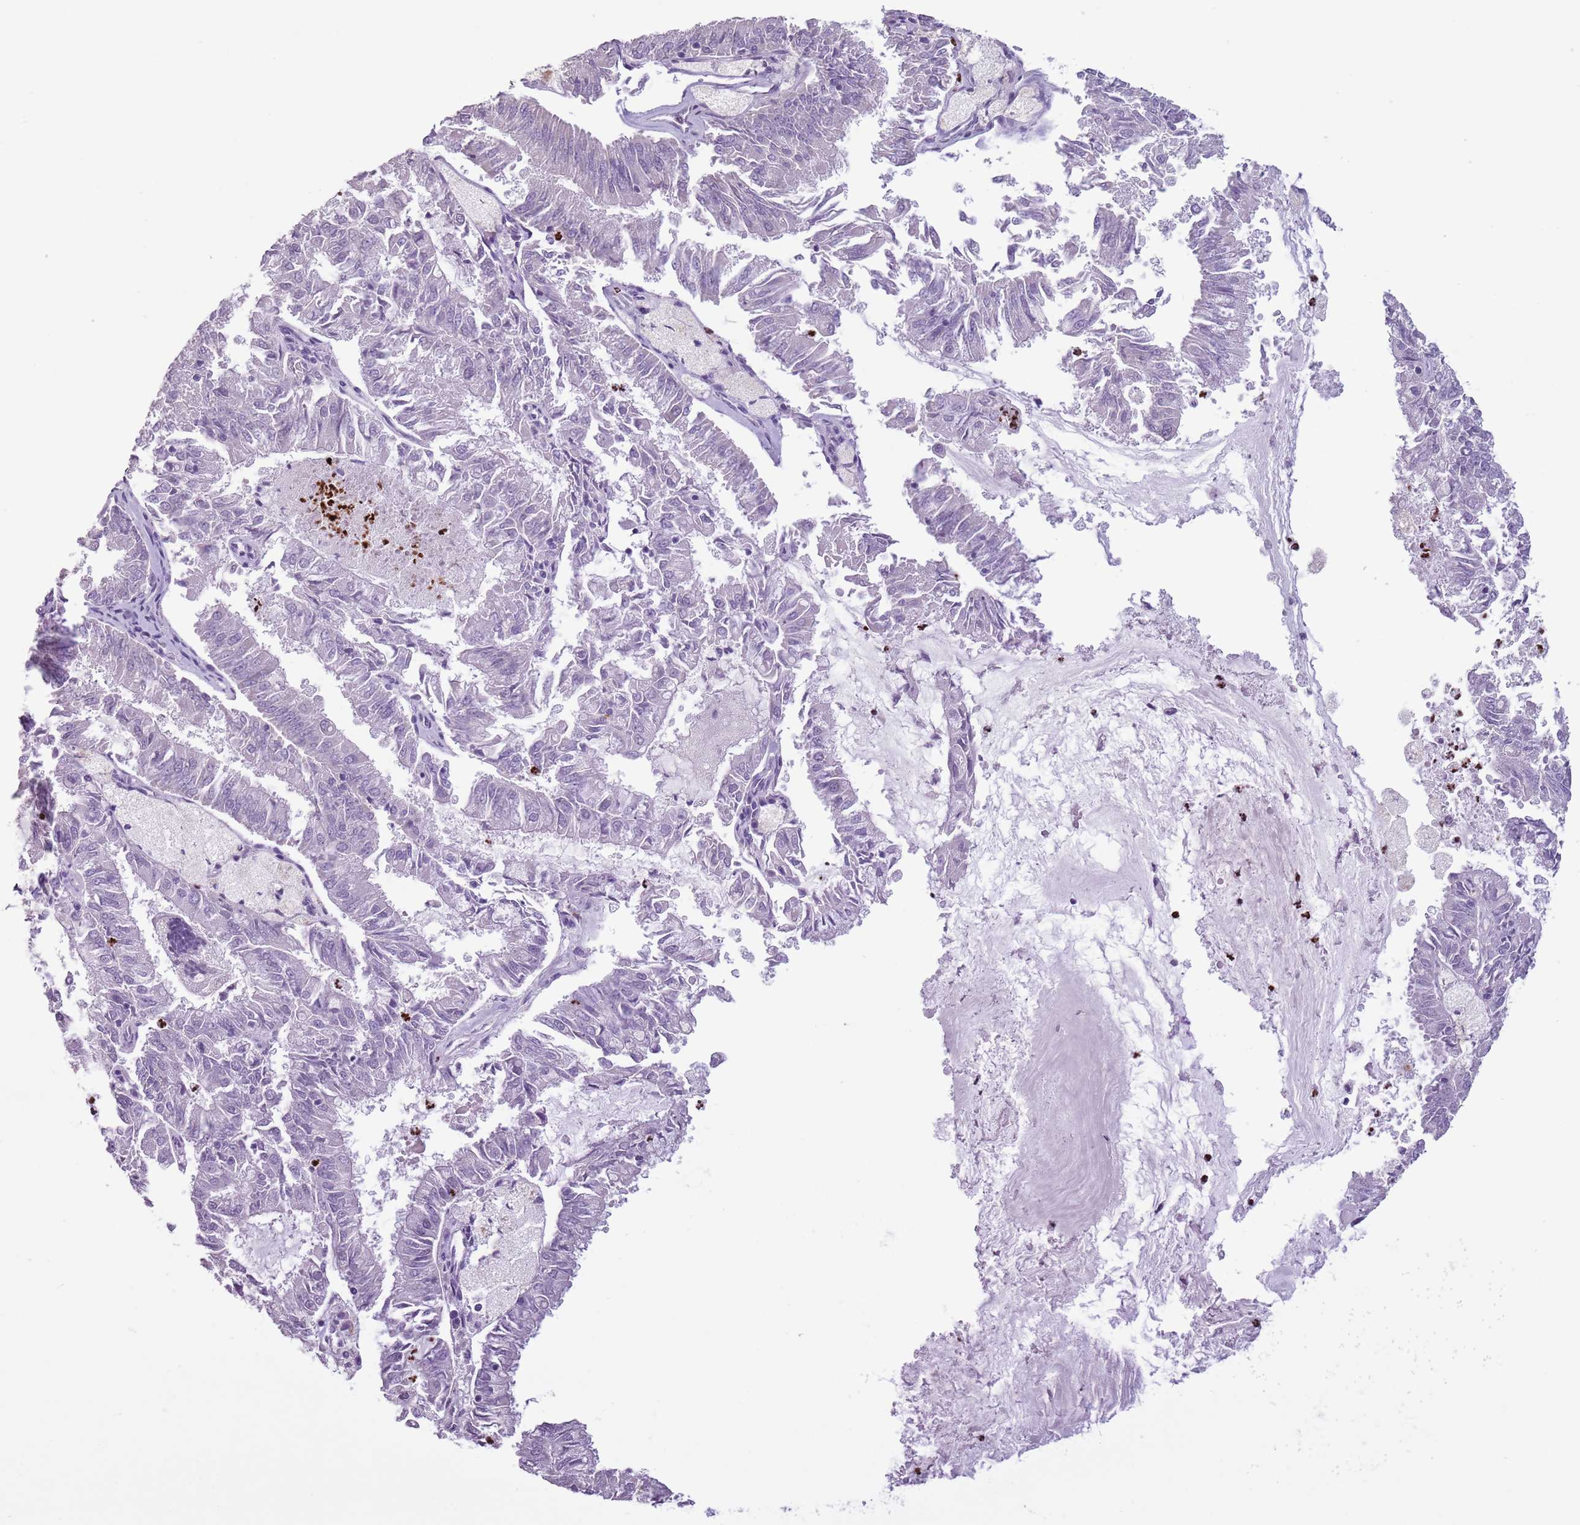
{"staining": {"intensity": "negative", "quantity": "none", "location": "none"}, "tissue": "endometrial cancer", "cell_type": "Tumor cells", "image_type": "cancer", "snomed": [{"axis": "morphology", "description": "Adenocarcinoma, NOS"}, {"axis": "topography", "description": "Endometrium"}], "caption": "Human endometrial adenocarcinoma stained for a protein using immunohistochemistry (IHC) reveals no positivity in tumor cells.", "gene": "CELF6", "patient": {"sex": "female", "age": 57}}